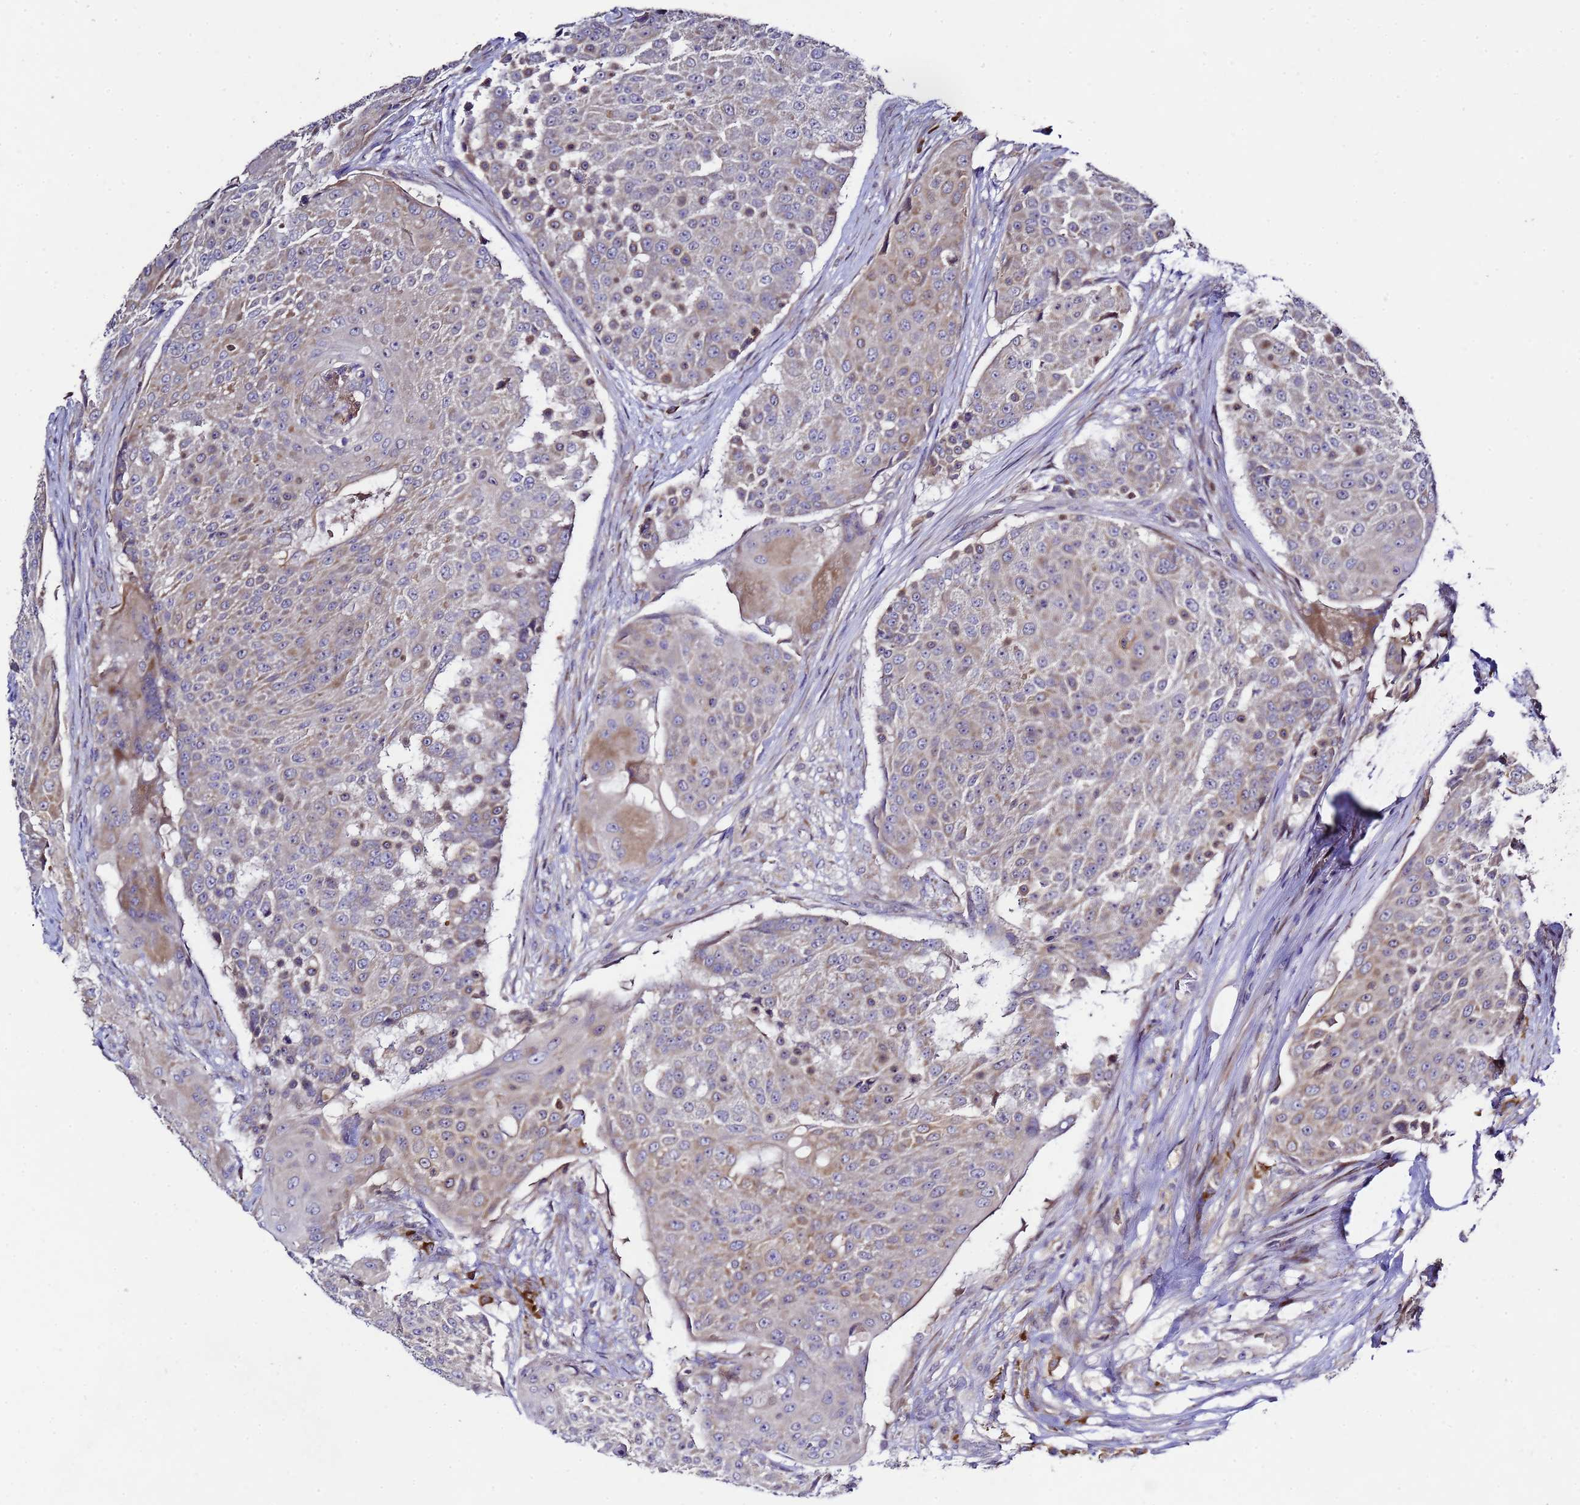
{"staining": {"intensity": "weak", "quantity": "<25%", "location": "cytoplasmic/membranous"}, "tissue": "urothelial cancer", "cell_type": "Tumor cells", "image_type": "cancer", "snomed": [{"axis": "morphology", "description": "Urothelial carcinoma, High grade"}, {"axis": "topography", "description": "Urinary bladder"}], "caption": "Immunohistochemistry (IHC) of urothelial carcinoma (high-grade) displays no expression in tumor cells.", "gene": "ALG3", "patient": {"sex": "female", "age": 63}}